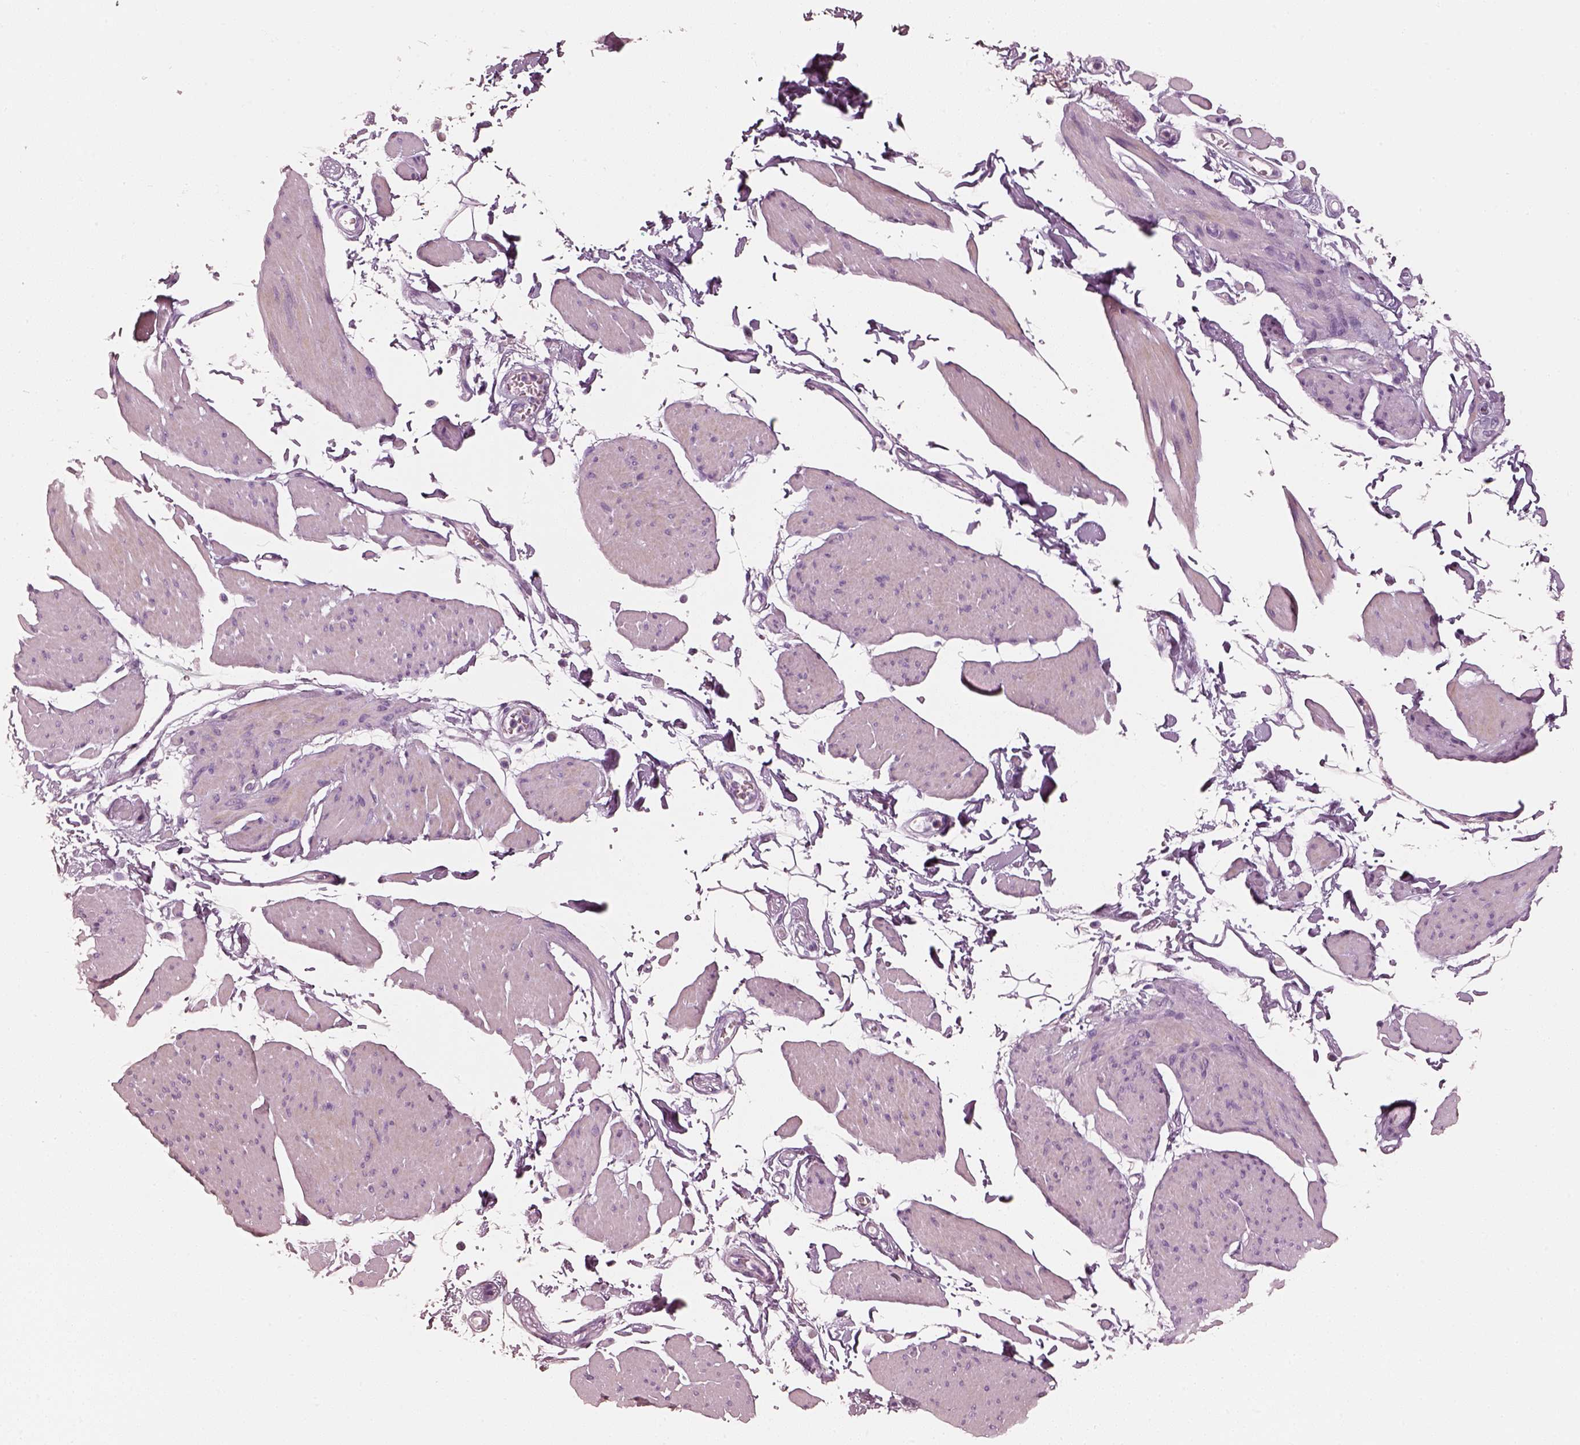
{"staining": {"intensity": "negative", "quantity": "none", "location": "none"}, "tissue": "smooth muscle", "cell_type": "Smooth muscle cells", "image_type": "normal", "snomed": [{"axis": "morphology", "description": "Normal tissue, NOS"}, {"axis": "topography", "description": "Adipose tissue"}, {"axis": "topography", "description": "Smooth muscle"}, {"axis": "topography", "description": "Peripheral nerve tissue"}], "caption": "Unremarkable smooth muscle was stained to show a protein in brown. There is no significant positivity in smooth muscle cells. Nuclei are stained in blue.", "gene": "R3HDML", "patient": {"sex": "male", "age": 83}}